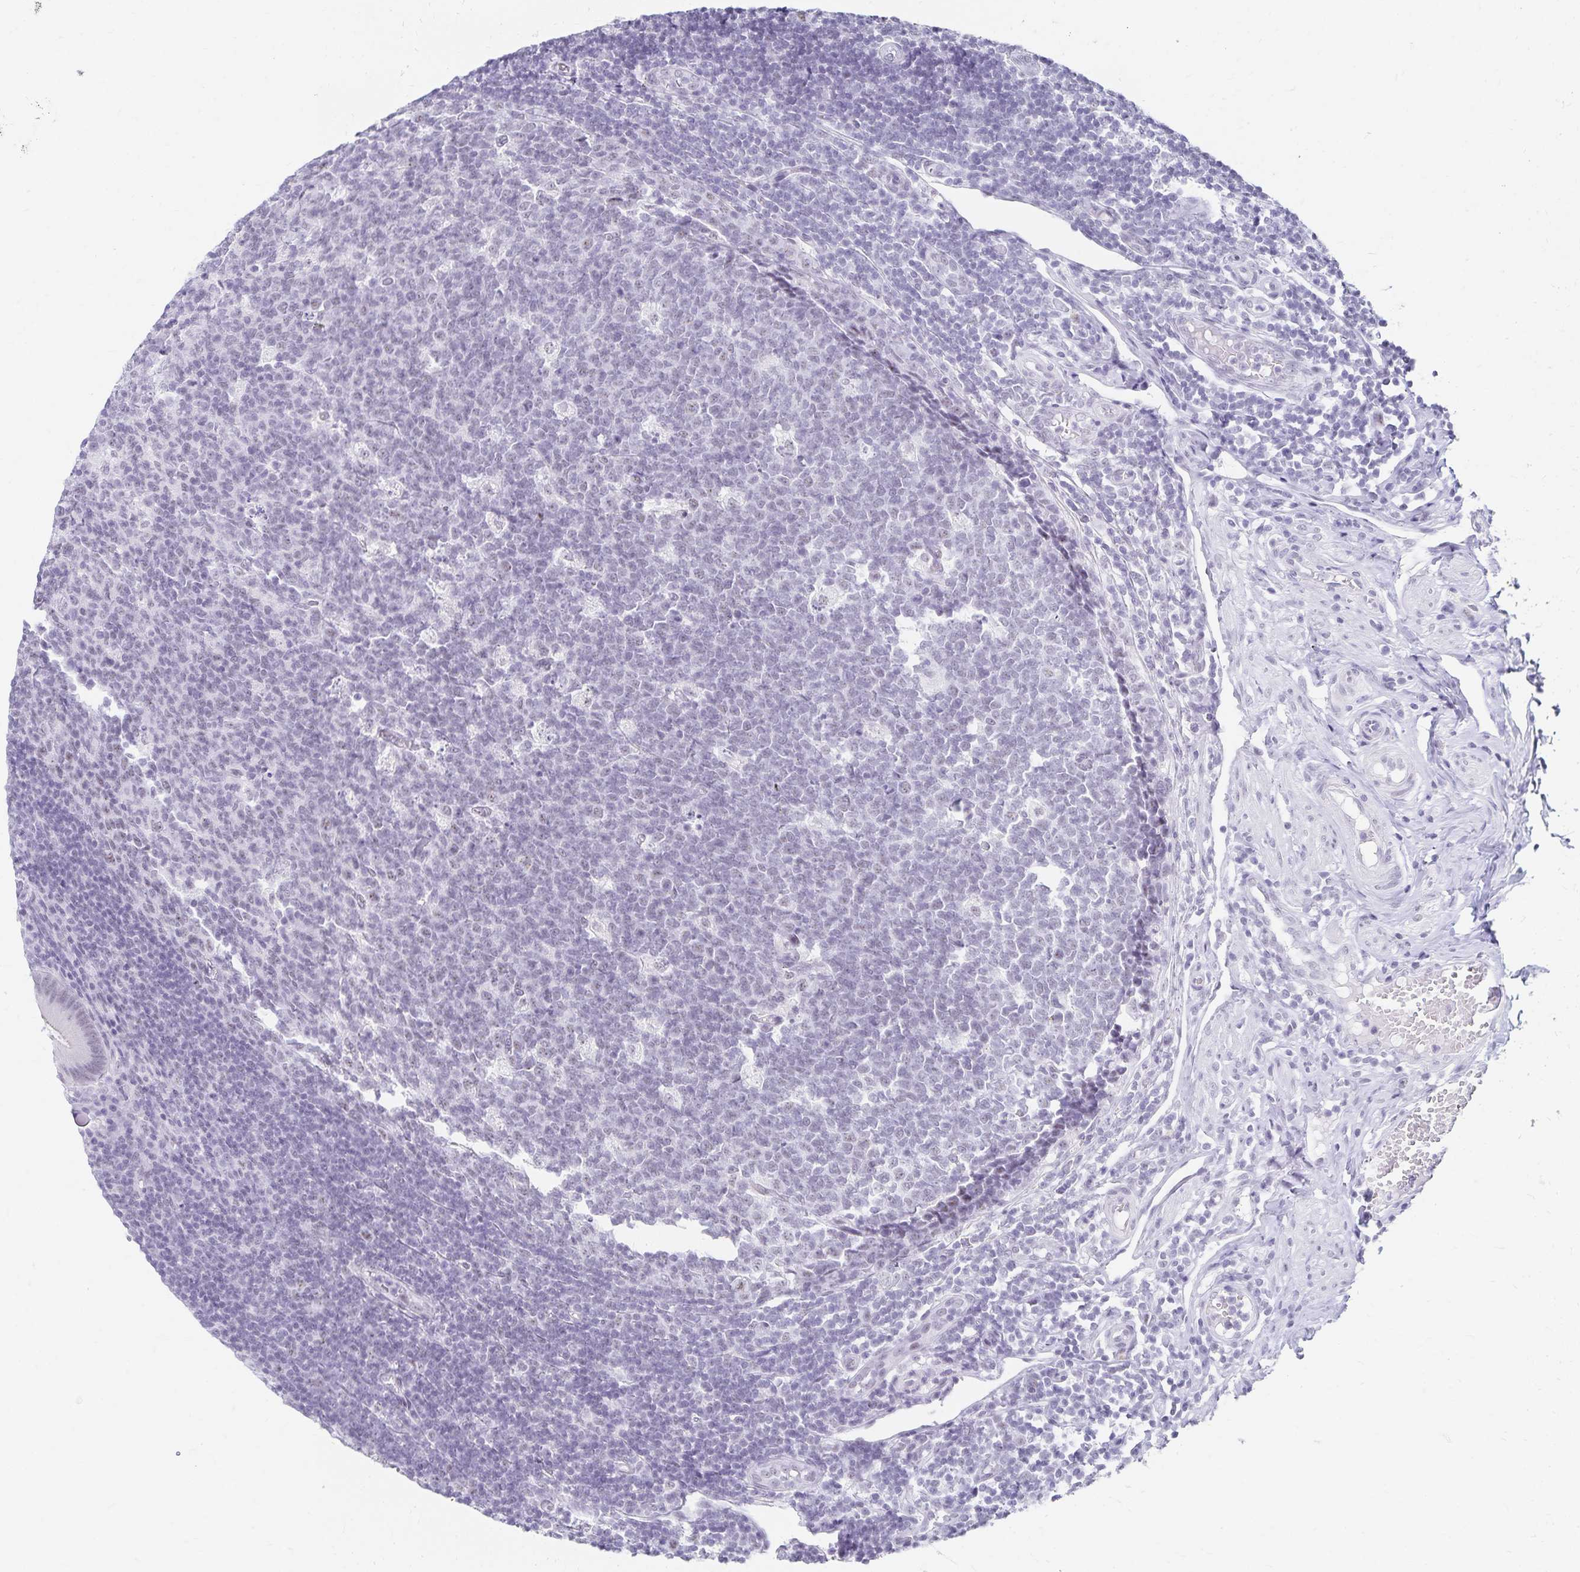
{"staining": {"intensity": "negative", "quantity": "none", "location": "none"}, "tissue": "appendix", "cell_type": "Glandular cells", "image_type": "normal", "snomed": [{"axis": "morphology", "description": "Normal tissue, NOS"}, {"axis": "topography", "description": "Appendix"}], "caption": "Histopathology image shows no protein expression in glandular cells of normal appendix. The staining was performed using DAB to visualize the protein expression in brown, while the nuclei were stained in blue with hematoxylin (Magnification: 20x).", "gene": "C20orf85", "patient": {"sex": "male", "age": 18}}